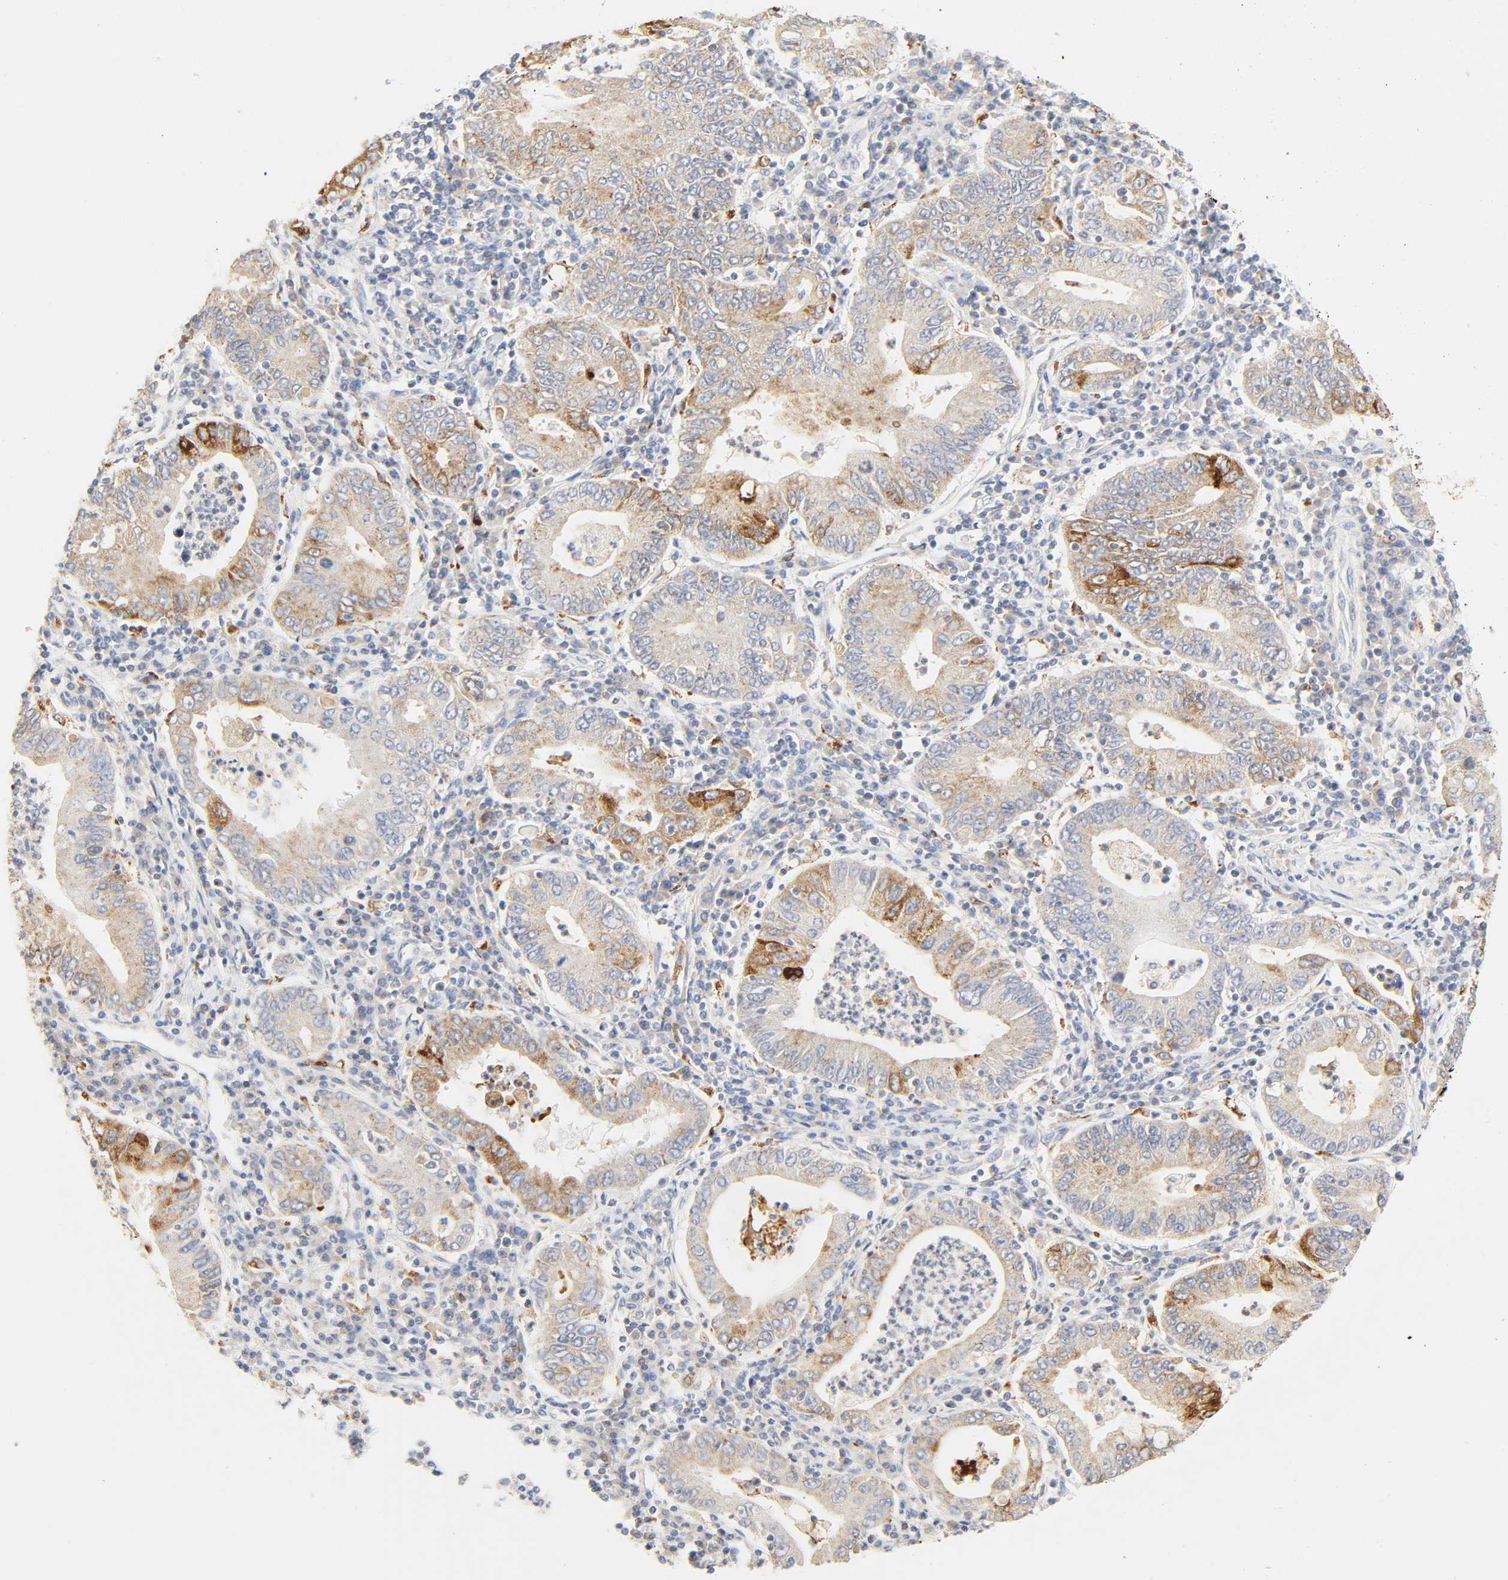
{"staining": {"intensity": "strong", "quantity": "25%-75%", "location": "cytoplasmic/membranous"}, "tissue": "stomach cancer", "cell_type": "Tumor cells", "image_type": "cancer", "snomed": [{"axis": "morphology", "description": "Normal tissue, NOS"}, {"axis": "morphology", "description": "Adenocarcinoma, NOS"}, {"axis": "topography", "description": "Esophagus"}, {"axis": "topography", "description": "Stomach, upper"}, {"axis": "topography", "description": "Peripheral nerve tissue"}], "caption": "The micrograph demonstrates staining of stomach cancer, revealing strong cytoplasmic/membranous protein staining (brown color) within tumor cells.", "gene": "CAMK2A", "patient": {"sex": "male", "age": 62}}